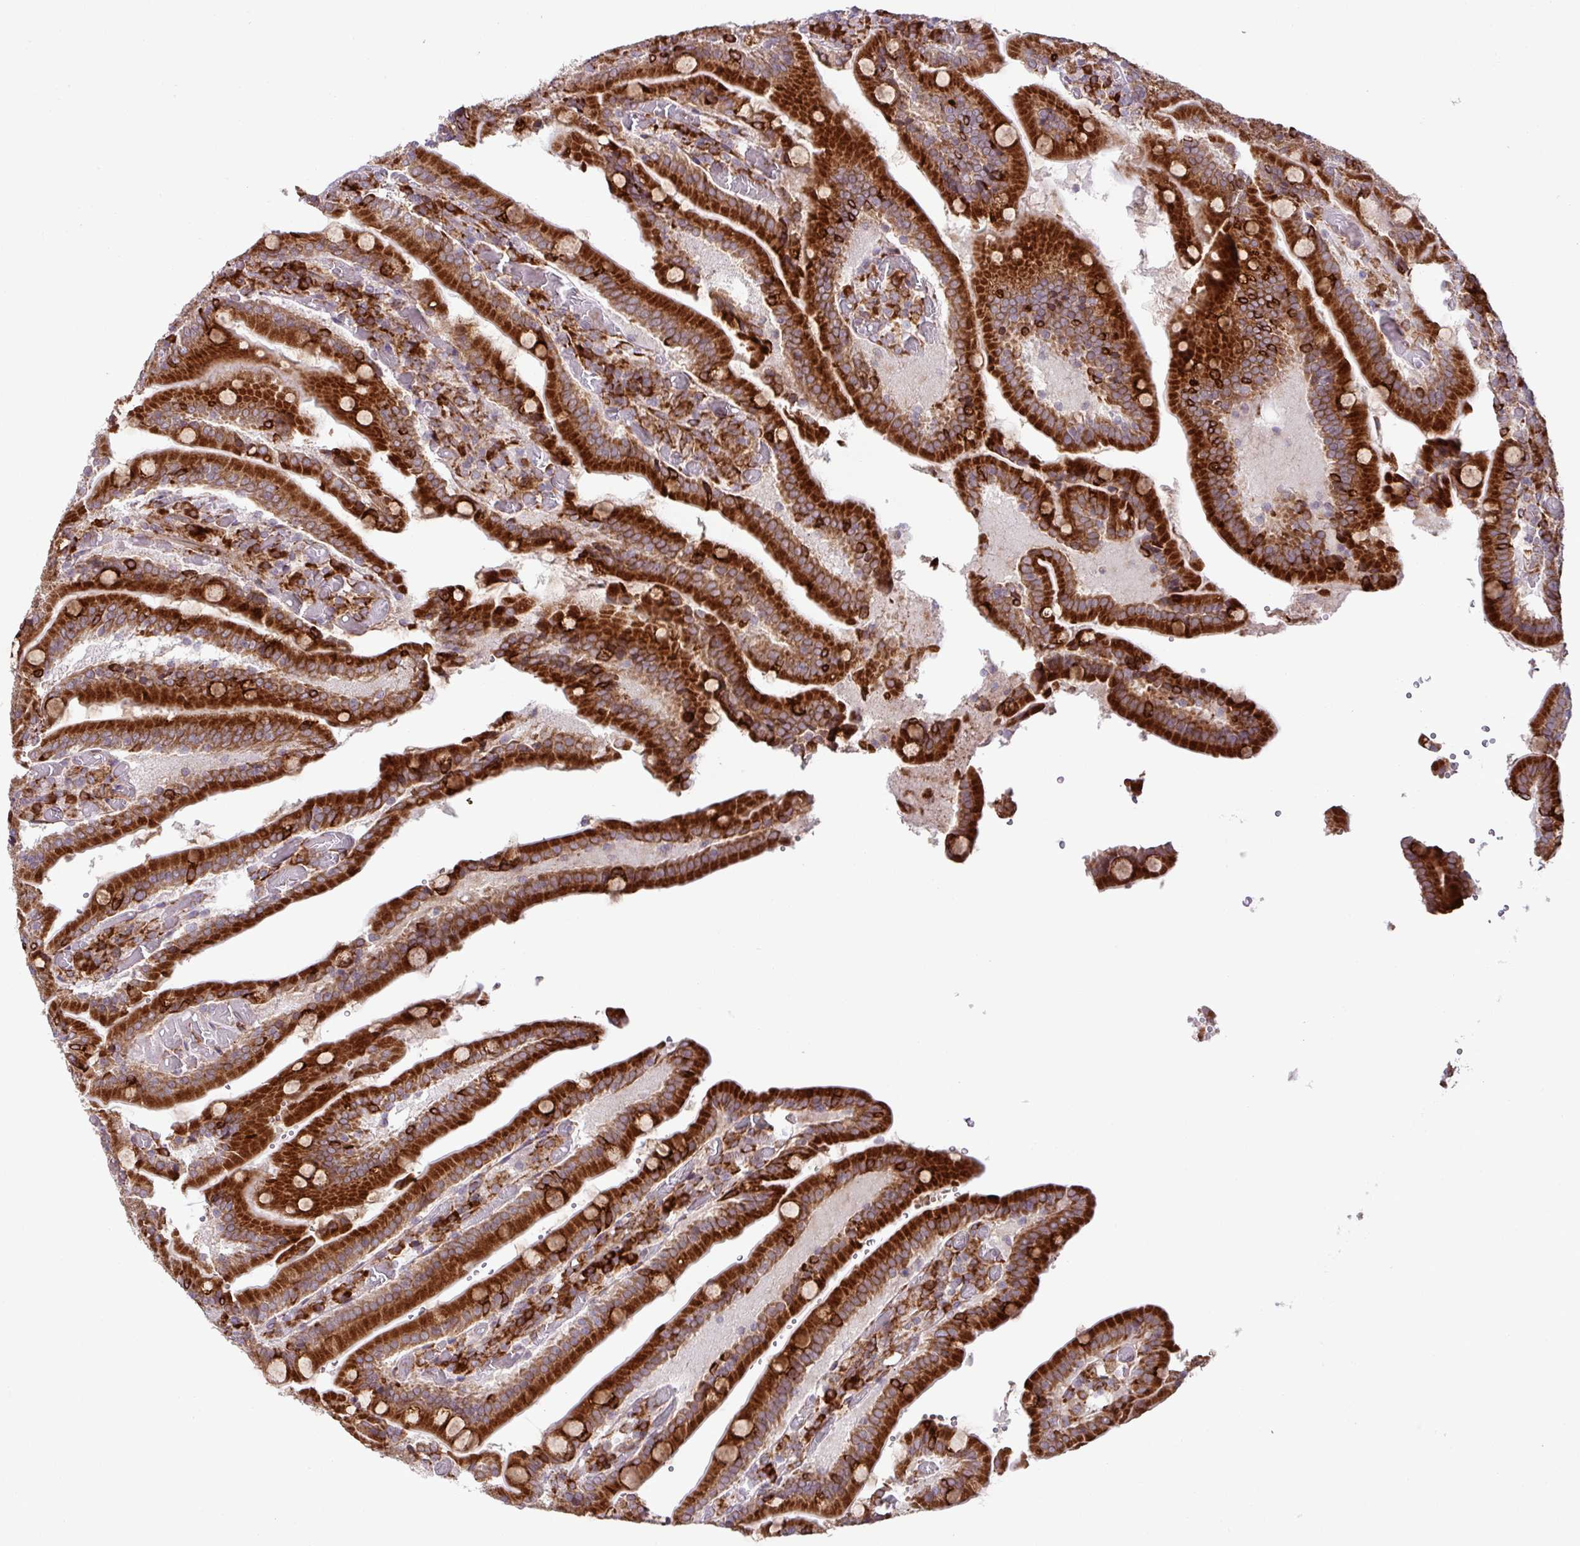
{"staining": {"intensity": "strong", "quantity": ">75%", "location": "cytoplasmic/membranous"}, "tissue": "duodenum", "cell_type": "Glandular cells", "image_type": "normal", "snomed": [{"axis": "morphology", "description": "Normal tissue, NOS"}, {"axis": "topography", "description": "Duodenum"}], "caption": "Protein expression by immunohistochemistry shows strong cytoplasmic/membranous expression in about >75% of glandular cells in benign duodenum. The staining is performed using DAB brown chromogen to label protein expression. The nuclei are counter-stained blue using hematoxylin.", "gene": "SLC39A7", "patient": {"sex": "female", "age": 62}}